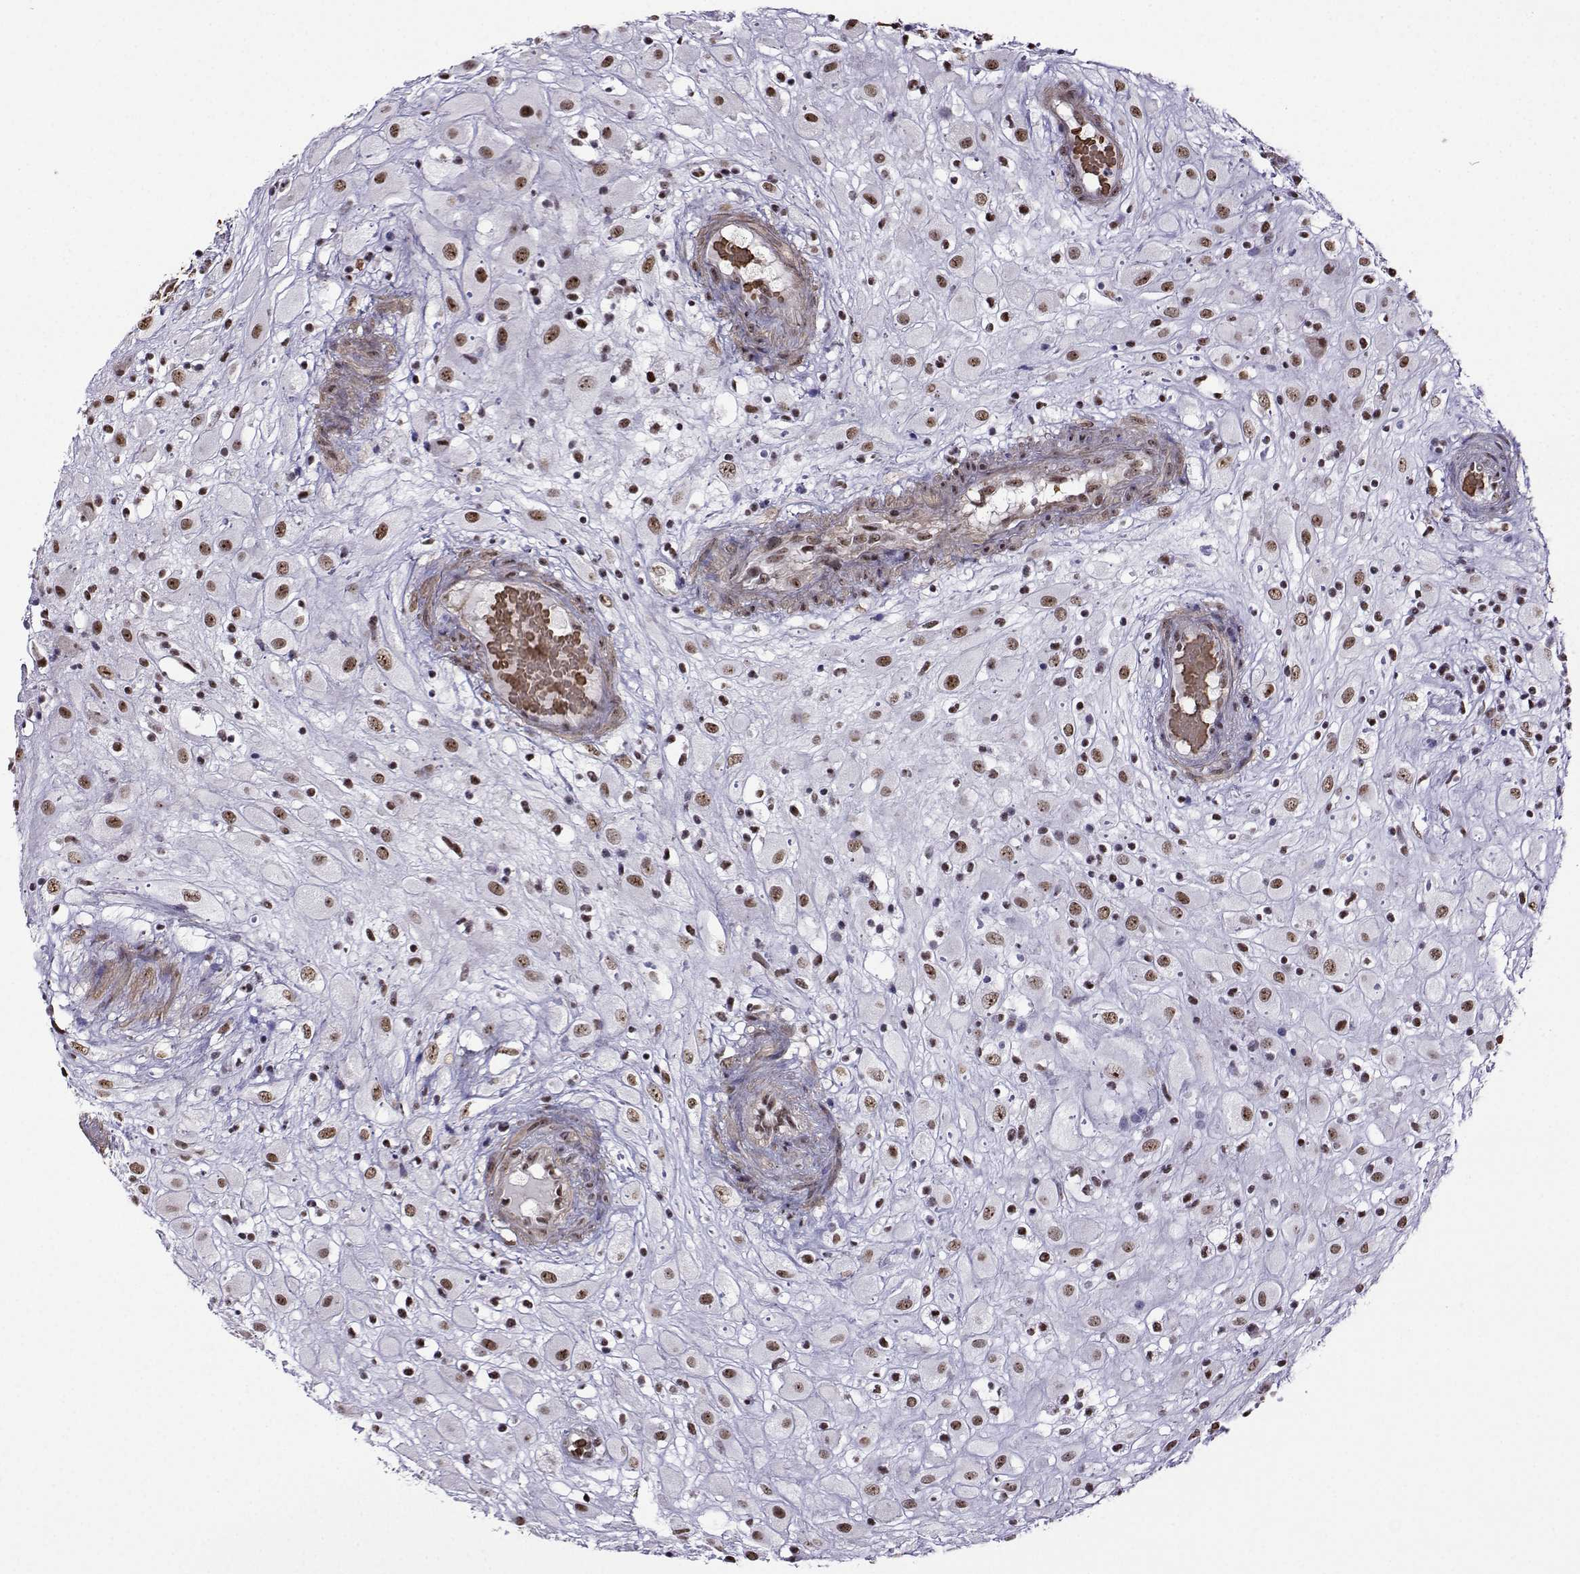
{"staining": {"intensity": "moderate", "quantity": ">75%", "location": "nuclear"}, "tissue": "placenta", "cell_type": "Decidual cells", "image_type": "normal", "snomed": [{"axis": "morphology", "description": "Normal tissue, NOS"}, {"axis": "topography", "description": "Placenta"}], "caption": "DAB immunohistochemical staining of normal placenta reveals moderate nuclear protein positivity in approximately >75% of decidual cells.", "gene": "CCNK", "patient": {"sex": "female", "age": 24}}